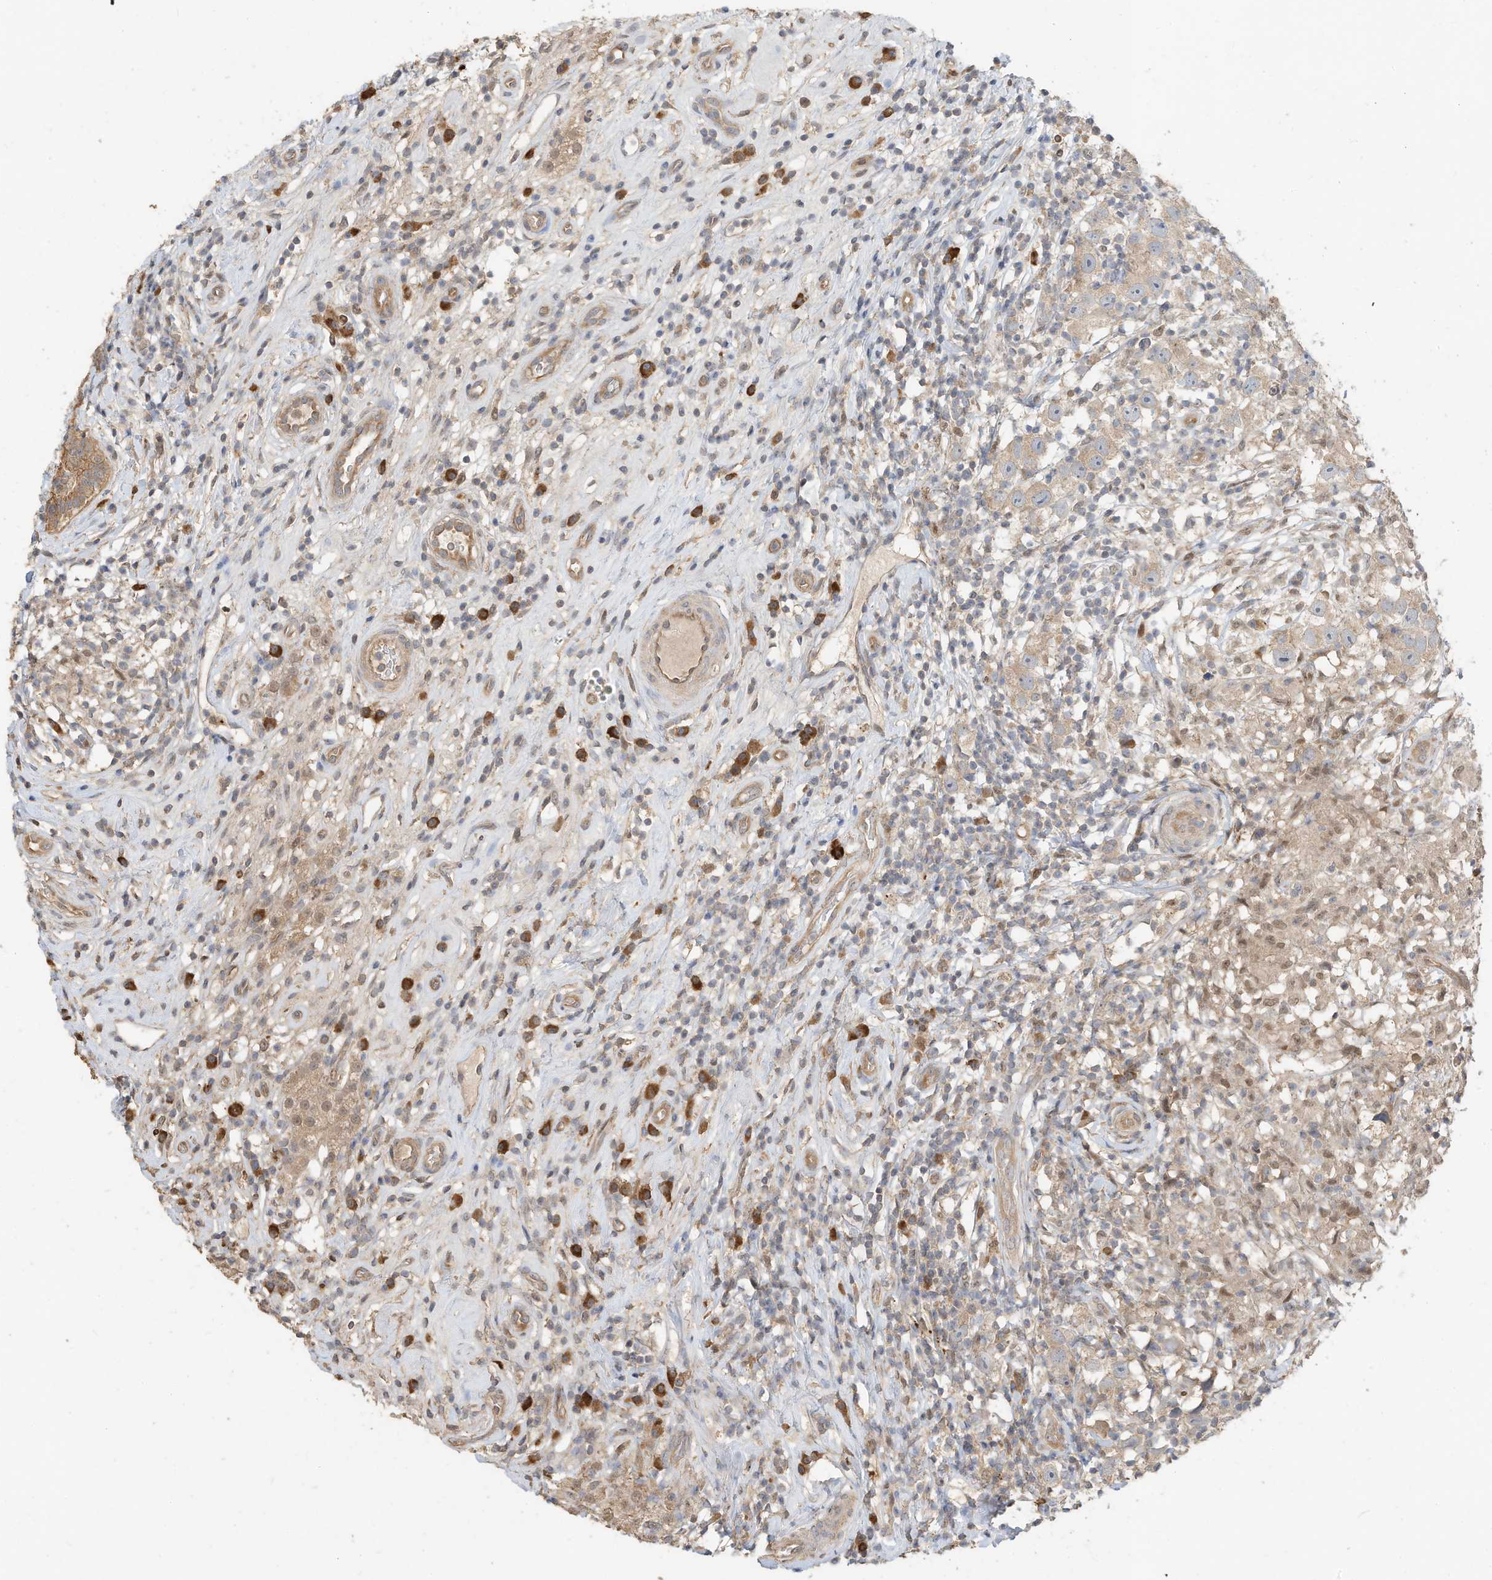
{"staining": {"intensity": "weak", "quantity": "25%-75%", "location": "cytoplasmic/membranous"}, "tissue": "testis cancer", "cell_type": "Tumor cells", "image_type": "cancer", "snomed": [{"axis": "morphology", "description": "Seminoma, NOS"}, {"axis": "topography", "description": "Testis"}], "caption": "The micrograph demonstrates staining of testis cancer (seminoma), revealing weak cytoplasmic/membranous protein staining (brown color) within tumor cells. The protein is shown in brown color, while the nuclei are stained blue.", "gene": "OFD1", "patient": {"sex": "male", "age": 49}}